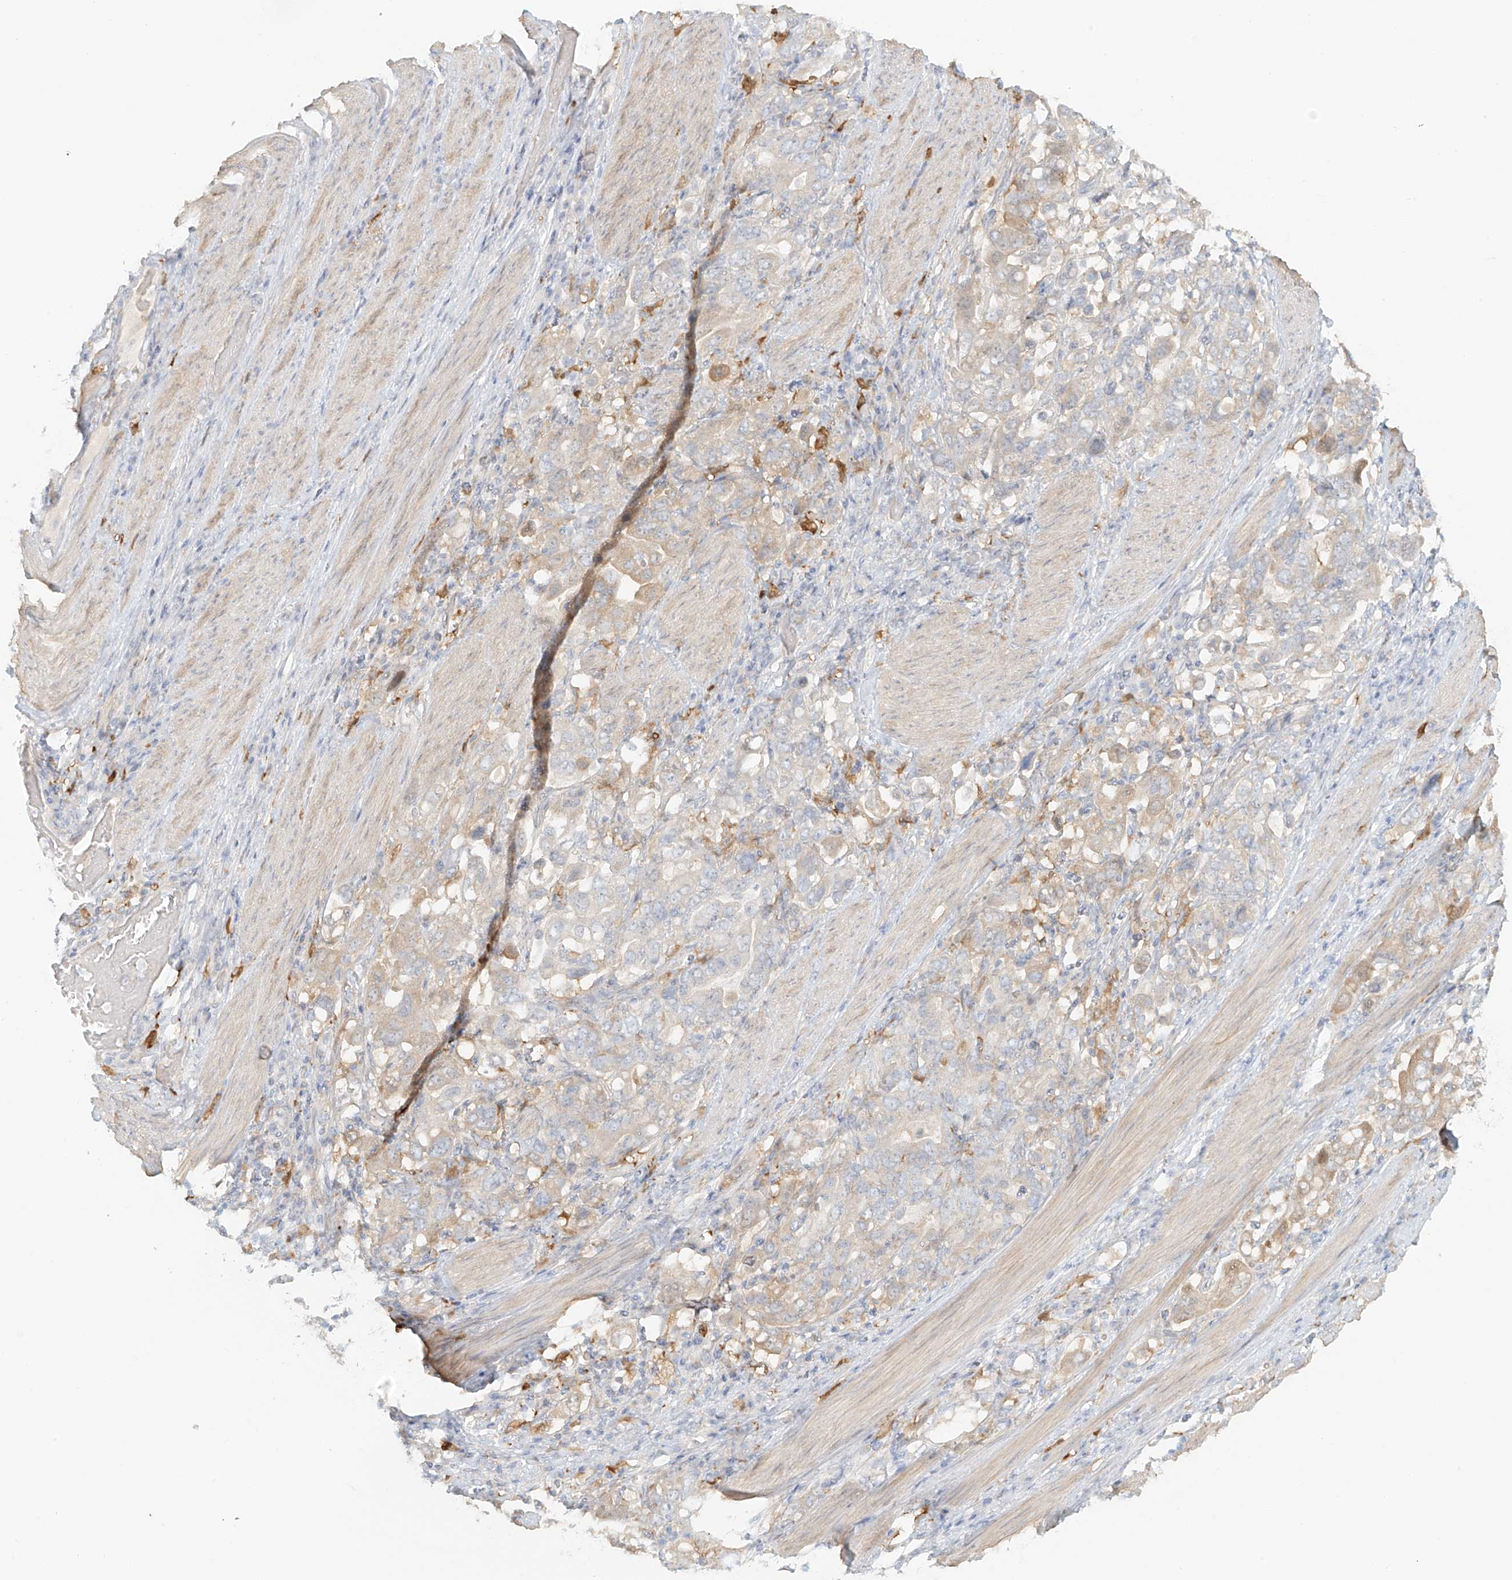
{"staining": {"intensity": "moderate", "quantity": "<25%", "location": "cytoplasmic/membranous"}, "tissue": "stomach cancer", "cell_type": "Tumor cells", "image_type": "cancer", "snomed": [{"axis": "morphology", "description": "Adenocarcinoma, NOS"}, {"axis": "topography", "description": "Stomach, upper"}], "caption": "Adenocarcinoma (stomach) was stained to show a protein in brown. There is low levels of moderate cytoplasmic/membranous positivity in about <25% of tumor cells.", "gene": "UPK1B", "patient": {"sex": "male", "age": 62}}